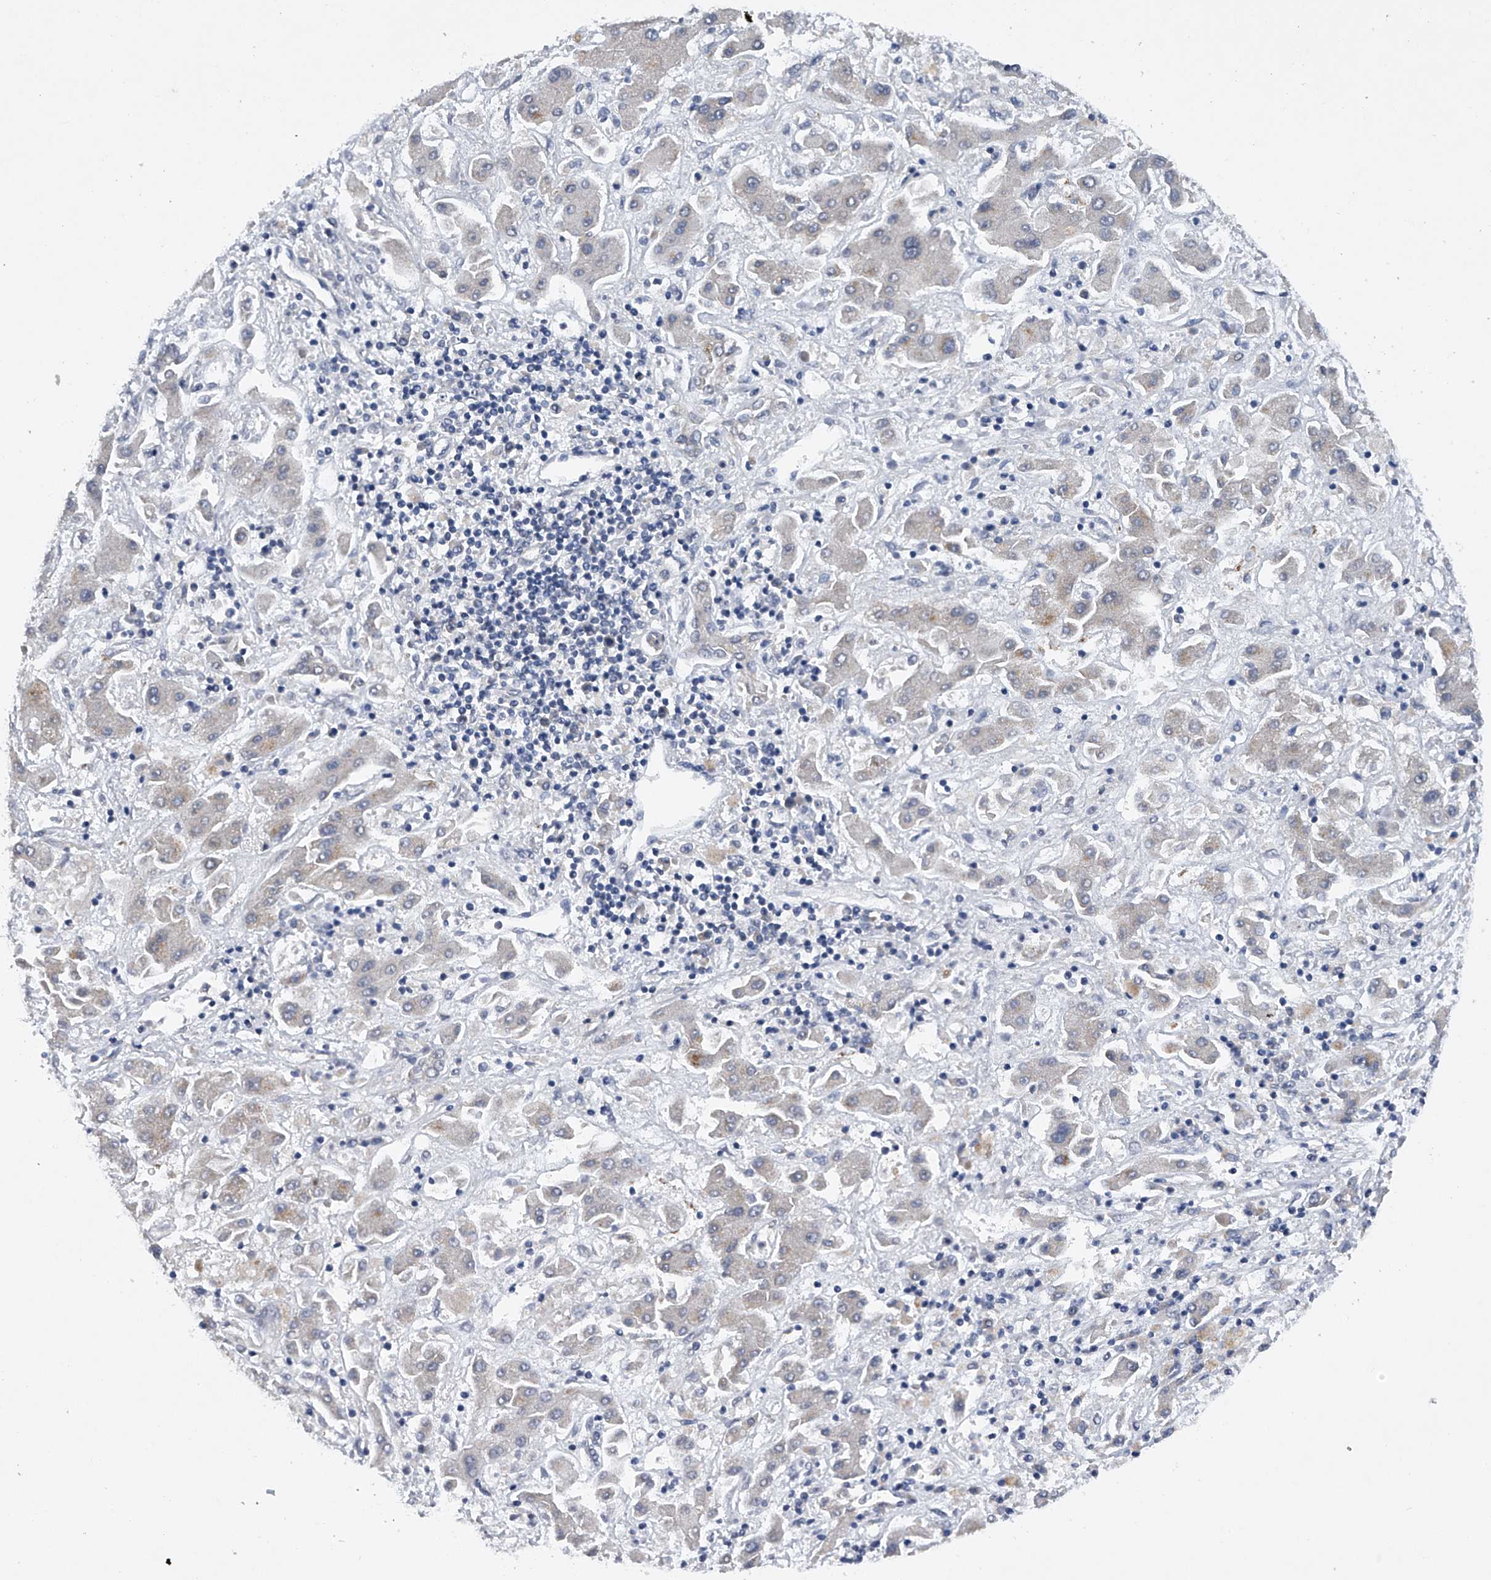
{"staining": {"intensity": "negative", "quantity": "none", "location": "none"}, "tissue": "liver cancer", "cell_type": "Tumor cells", "image_type": "cancer", "snomed": [{"axis": "morphology", "description": "Cholangiocarcinoma"}, {"axis": "topography", "description": "Liver"}], "caption": "This is an IHC micrograph of human cholangiocarcinoma (liver). There is no expression in tumor cells.", "gene": "RNF5", "patient": {"sex": "male", "age": 50}}